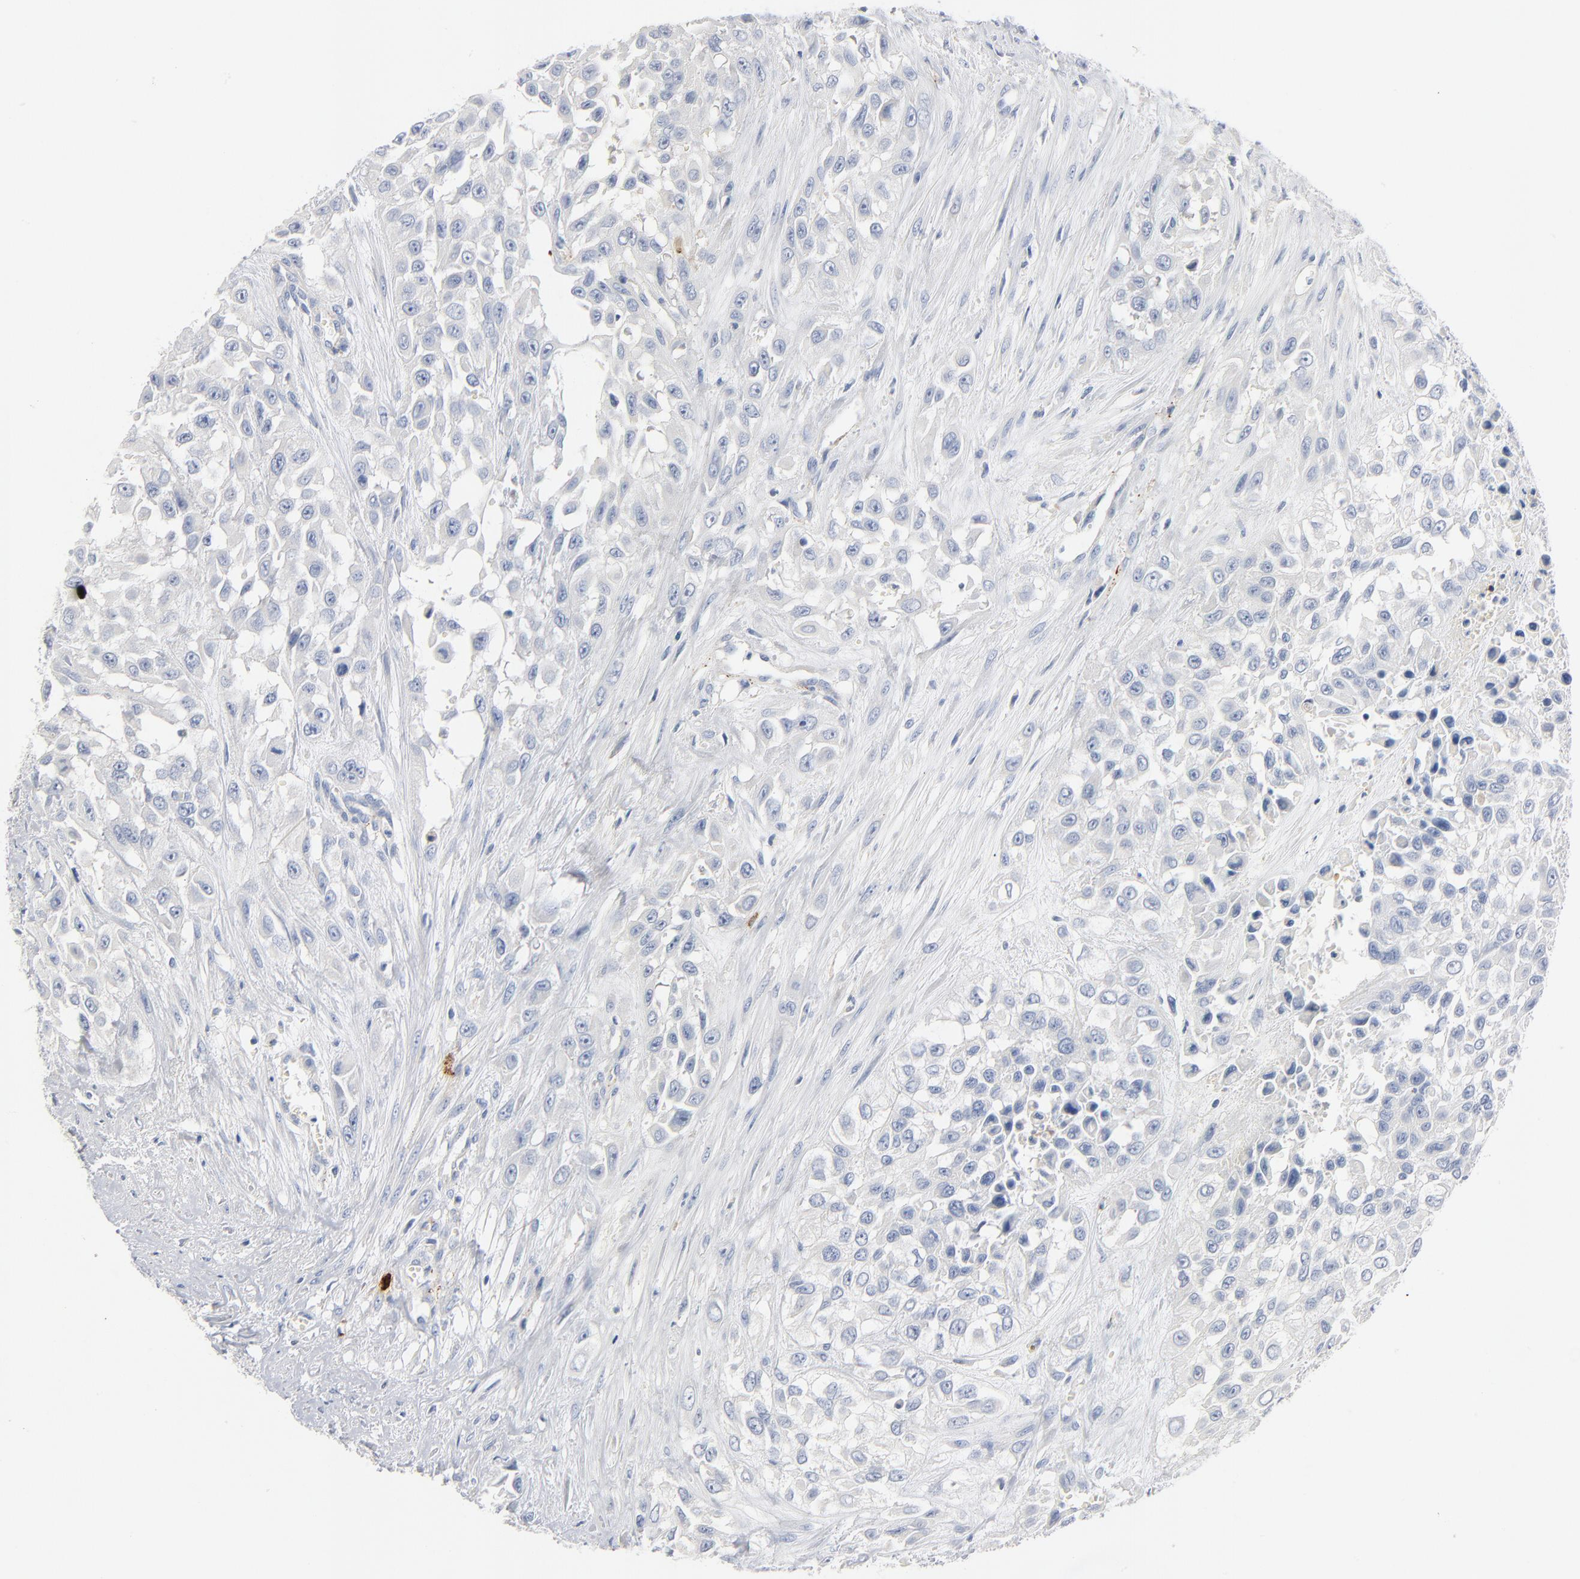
{"staining": {"intensity": "negative", "quantity": "none", "location": "none"}, "tissue": "urothelial cancer", "cell_type": "Tumor cells", "image_type": "cancer", "snomed": [{"axis": "morphology", "description": "Urothelial carcinoma, High grade"}, {"axis": "topography", "description": "Urinary bladder"}], "caption": "Immunohistochemistry (IHC) micrograph of neoplastic tissue: human high-grade urothelial carcinoma stained with DAB (3,3'-diaminobenzidine) displays no significant protein positivity in tumor cells.", "gene": "GZMB", "patient": {"sex": "male", "age": 57}}